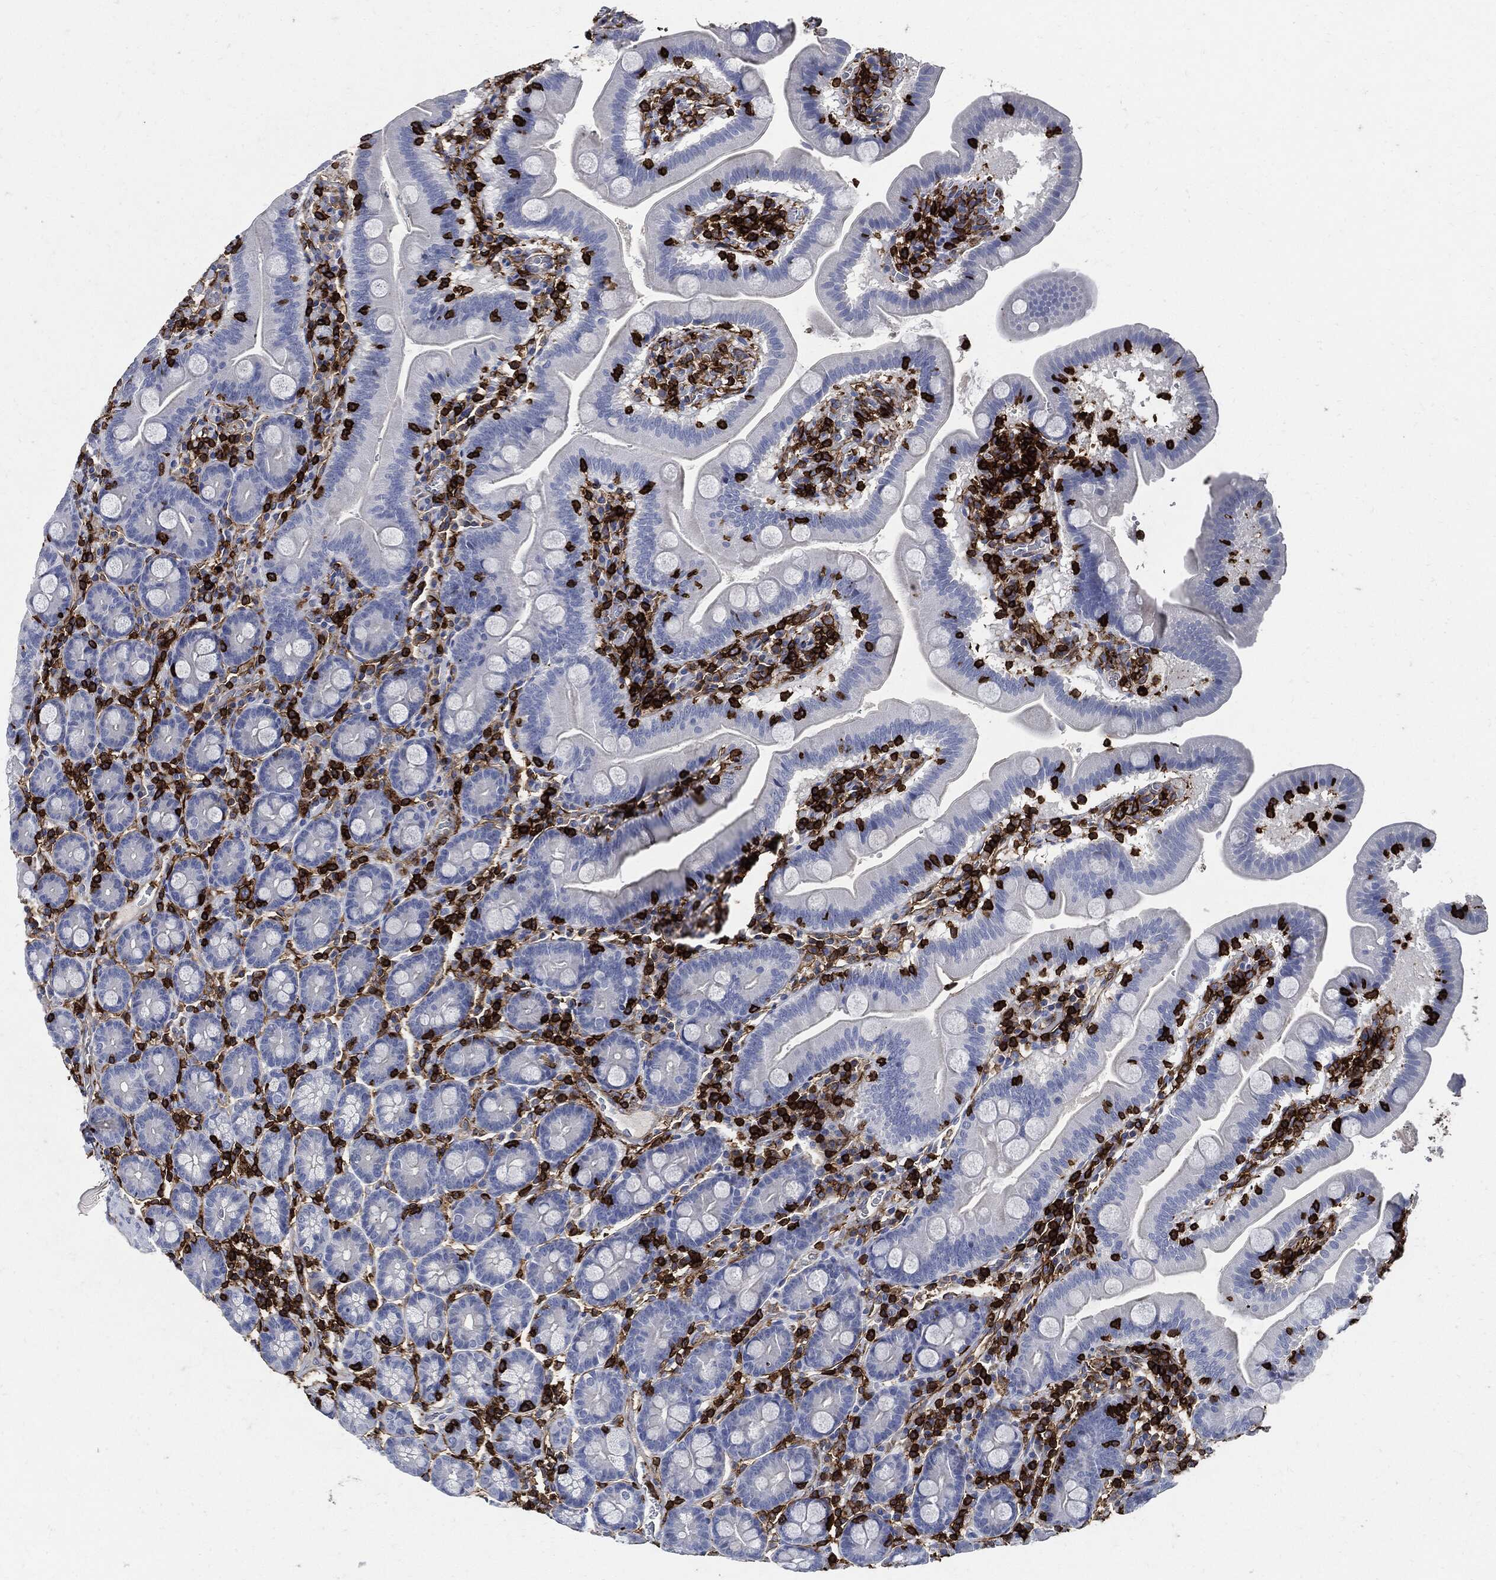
{"staining": {"intensity": "negative", "quantity": "none", "location": "none"}, "tissue": "duodenum", "cell_type": "Glandular cells", "image_type": "normal", "snomed": [{"axis": "morphology", "description": "Normal tissue, NOS"}, {"axis": "topography", "description": "Duodenum"}], "caption": "Glandular cells are negative for brown protein staining in benign duodenum. The staining is performed using DAB (3,3'-diaminobenzidine) brown chromogen with nuclei counter-stained in using hematoxylin.", "gene": "PTPRC", "patient": {"sex": "male", "age": 59}}